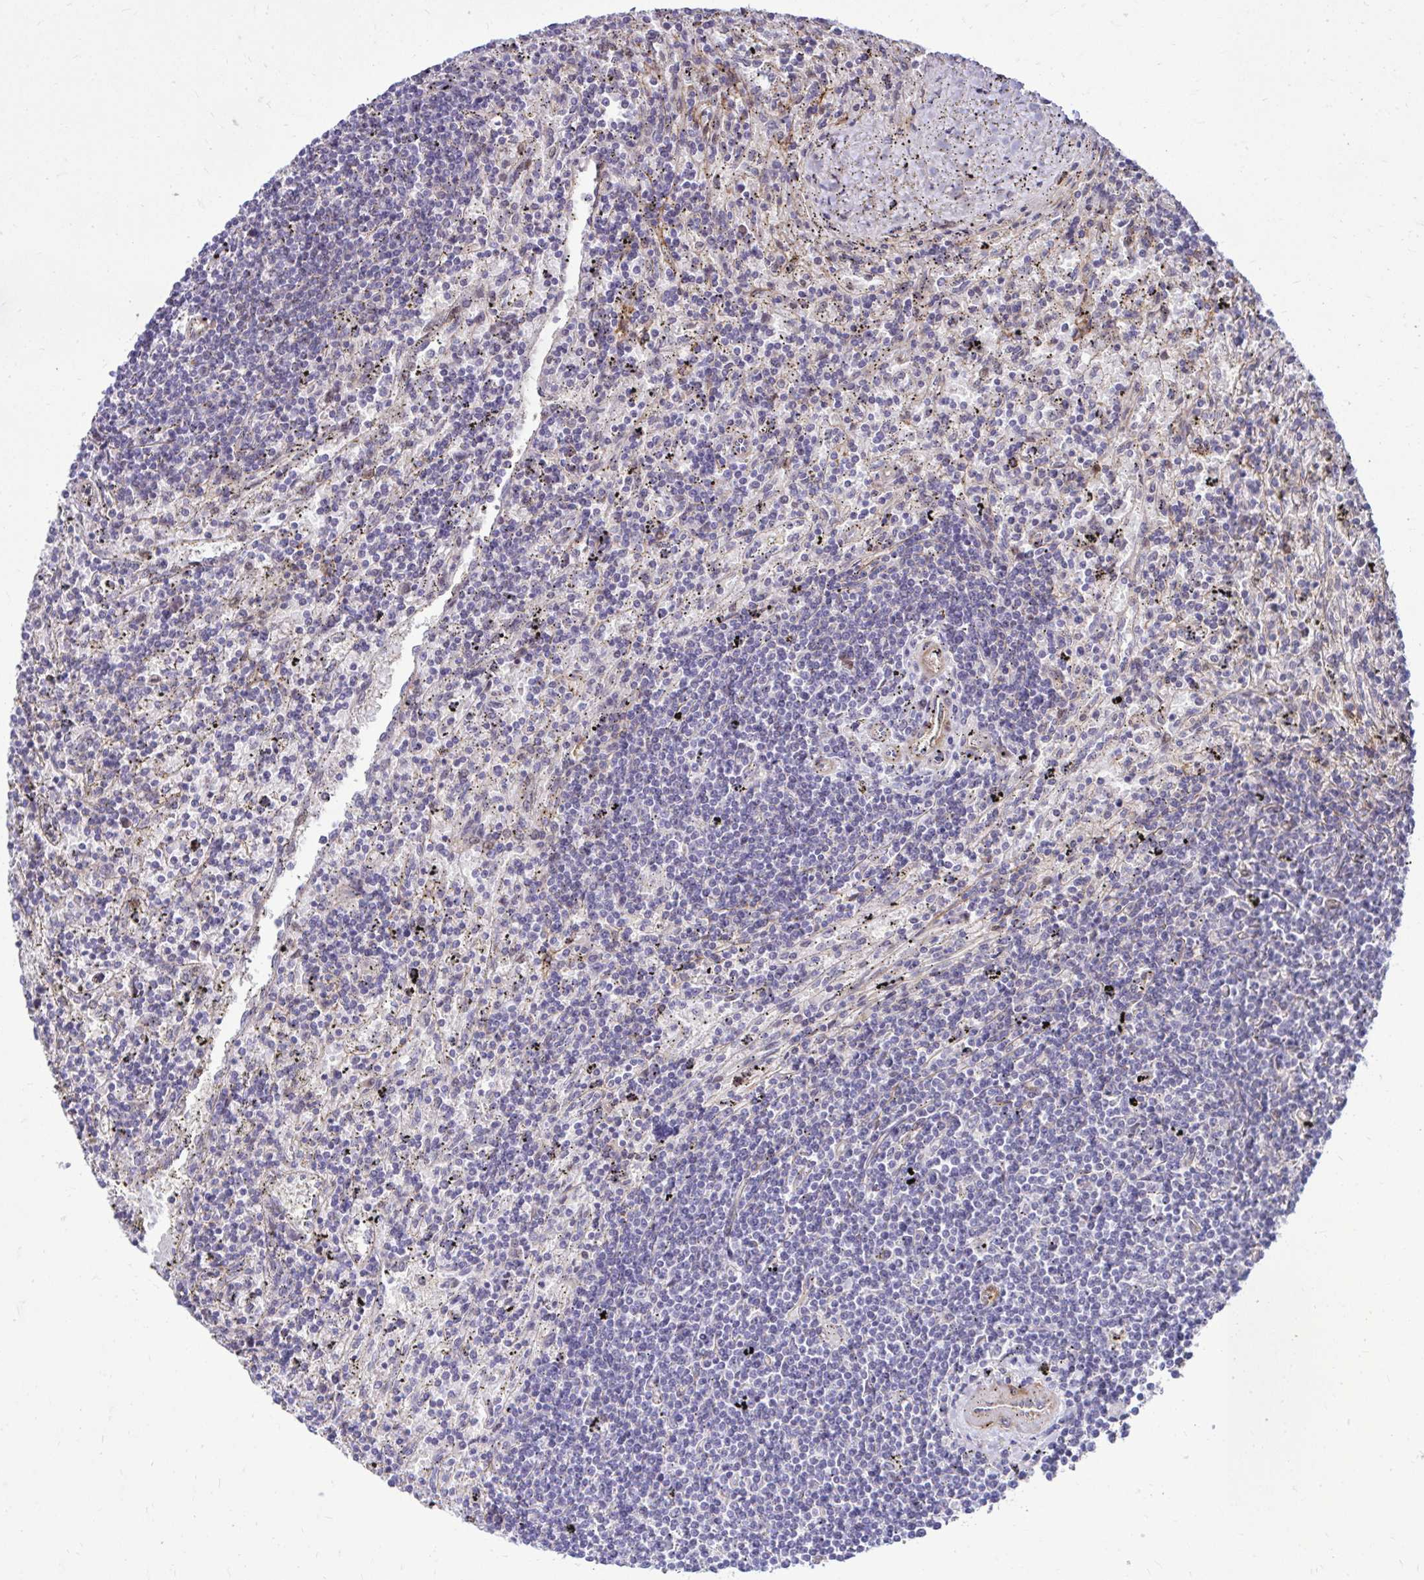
{"staining": {"intensity": "negative", "quantity": "none", "location": "none"}, "tissue": "lymphoma", "cell_type": "Tumor cells", "image_type": "cancer", "snomed": [{"axis": "morphology", "description": "Malignant lymphoma, non-Hodgkin's type, Low grade"}, {"axis": "topography", "description": "Spleen"}], "caption": "A histopathology image of low-grade malignant lymphoma, non-Hodgkin's type stained for a protein shows no brown staining in tumor cells.", "gene": "TRIP6", "patient": {"sex": "male", "age": 76}}